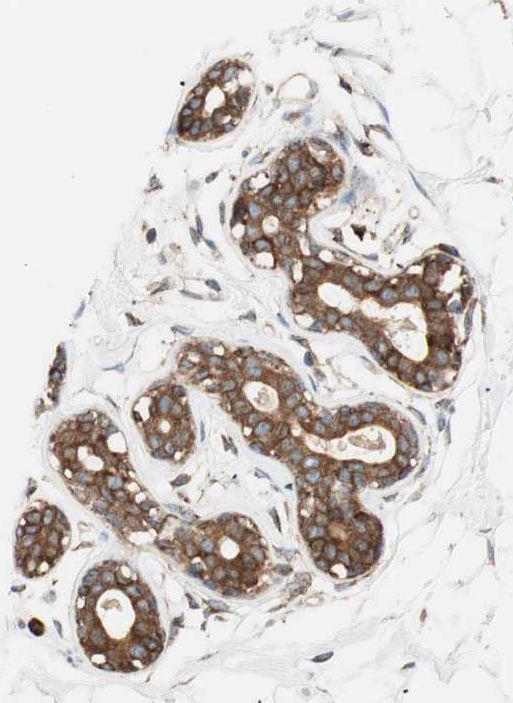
{"staining": {"intensity": "weak", "quantity": "25%-75%", "location": "cytoplasmic/membranous"}, "tissue": "breast", "cell_type": "Adipocytes", "image_type": "normal", "snomed": [{"axis": "morphology", "description": "Normal tissue, NOS"}, {"axis": "topography", "description": "Breast"}], "caption": "Weak cytoplasmic/membranous staining is identified in about 25%-75% of adipocytes in normal breast. The staining was performed using DAB to visualize the protein expression in brown, while the nuclei were stained in blue with hematoxylin (Magnification: 20x).", "gene": "PRKCSH", "patient": {"sex": "female", "age": 23}}